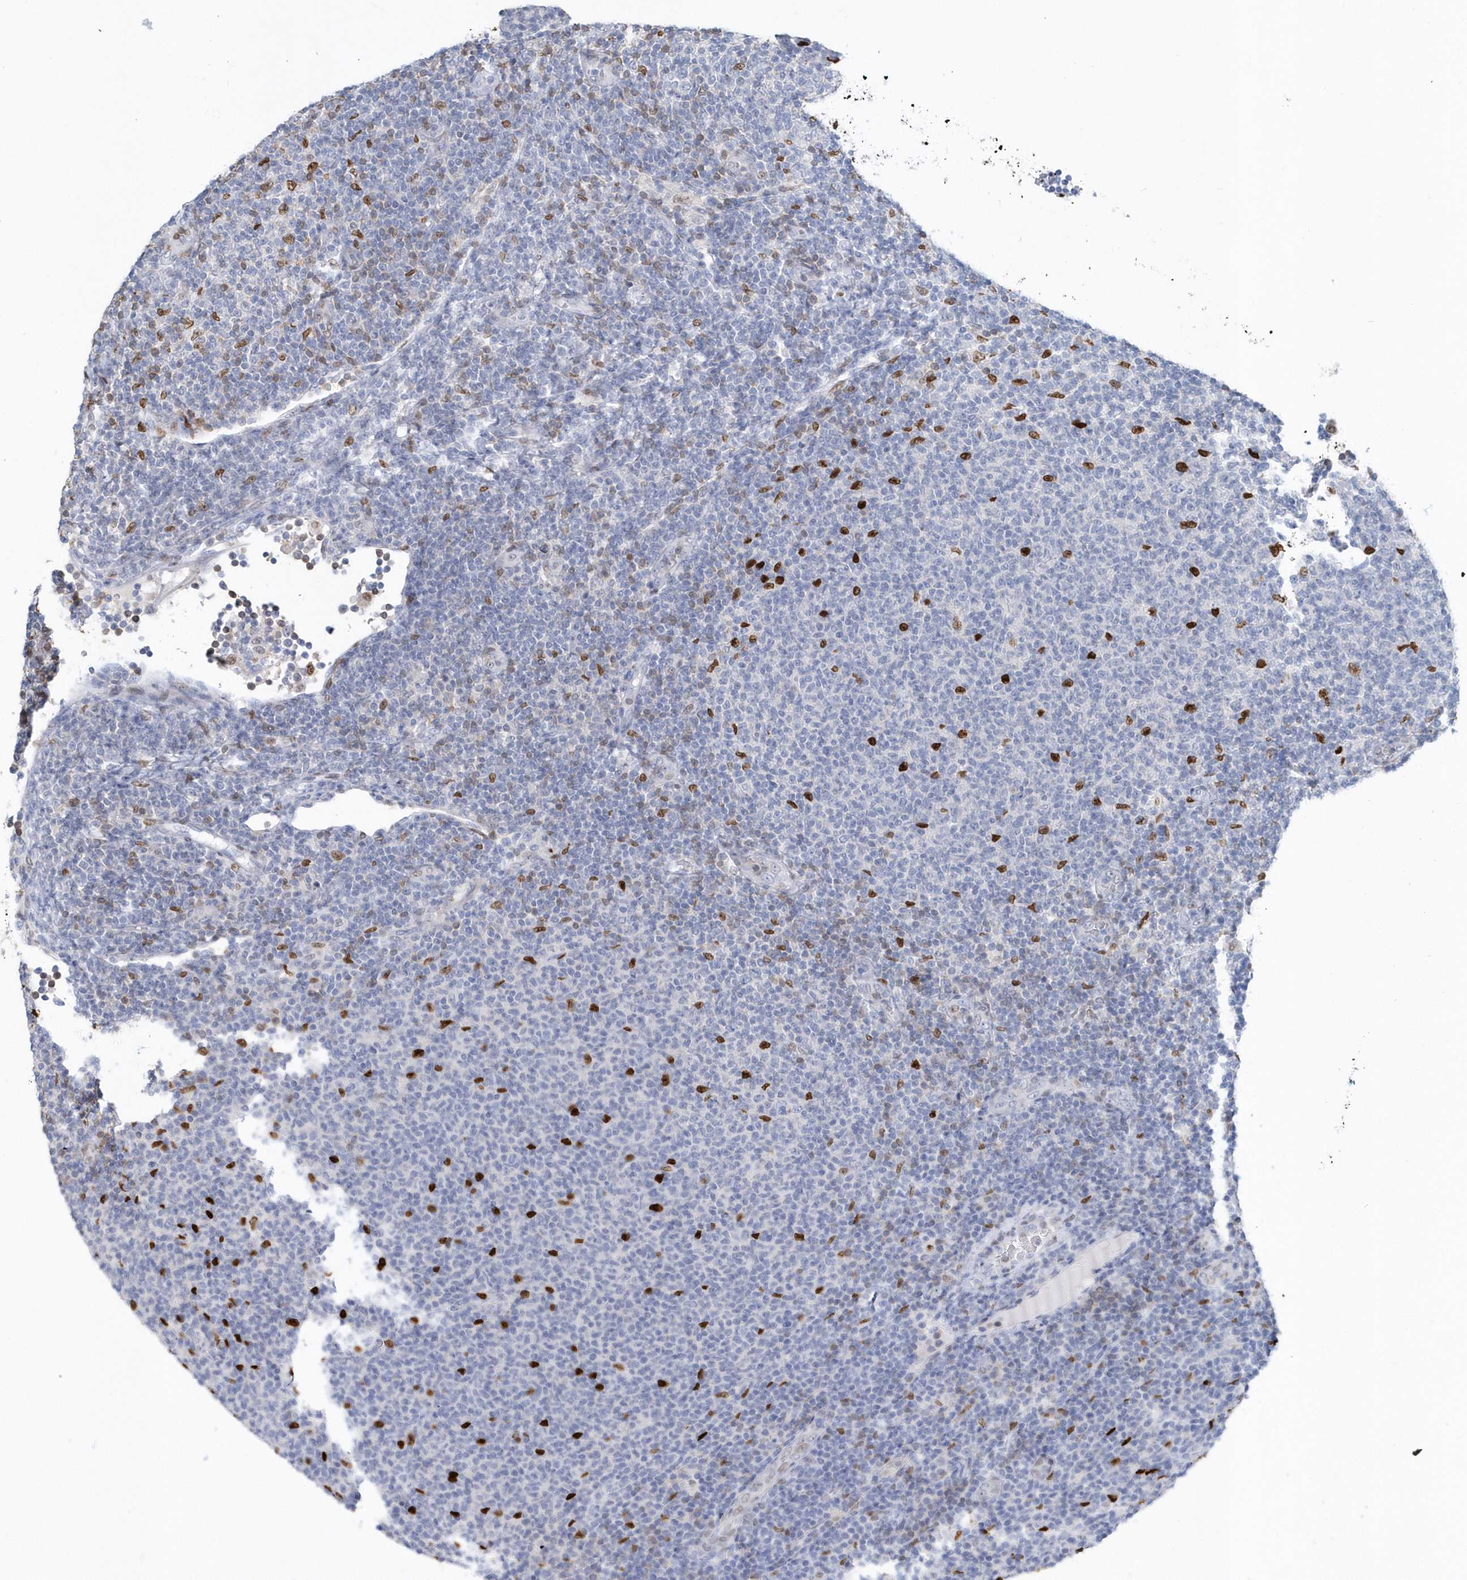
{"staining": {"intensity": "strong", "quantity": "<25%", "location": "nuclear"}, "tissue": "lymphoma", "cell_type": "Tumor cells", "image_type": "cancer", "snomed": [{"axis": "morphology", "description": "Malignant lymphoma, non-Hodgkin's type, Low grade"}, {"axis": "topography", "description": "Lymph node"}], "caption": "This is a histology image of immunohistochemistry staining of low-grade malignant lymphoma, non-Hodgkin's type, which shows strong staining in the nuclear of tumor cells.", "gene": "MACROH2A2", "patient": {"sex": "male", "age": 66}}